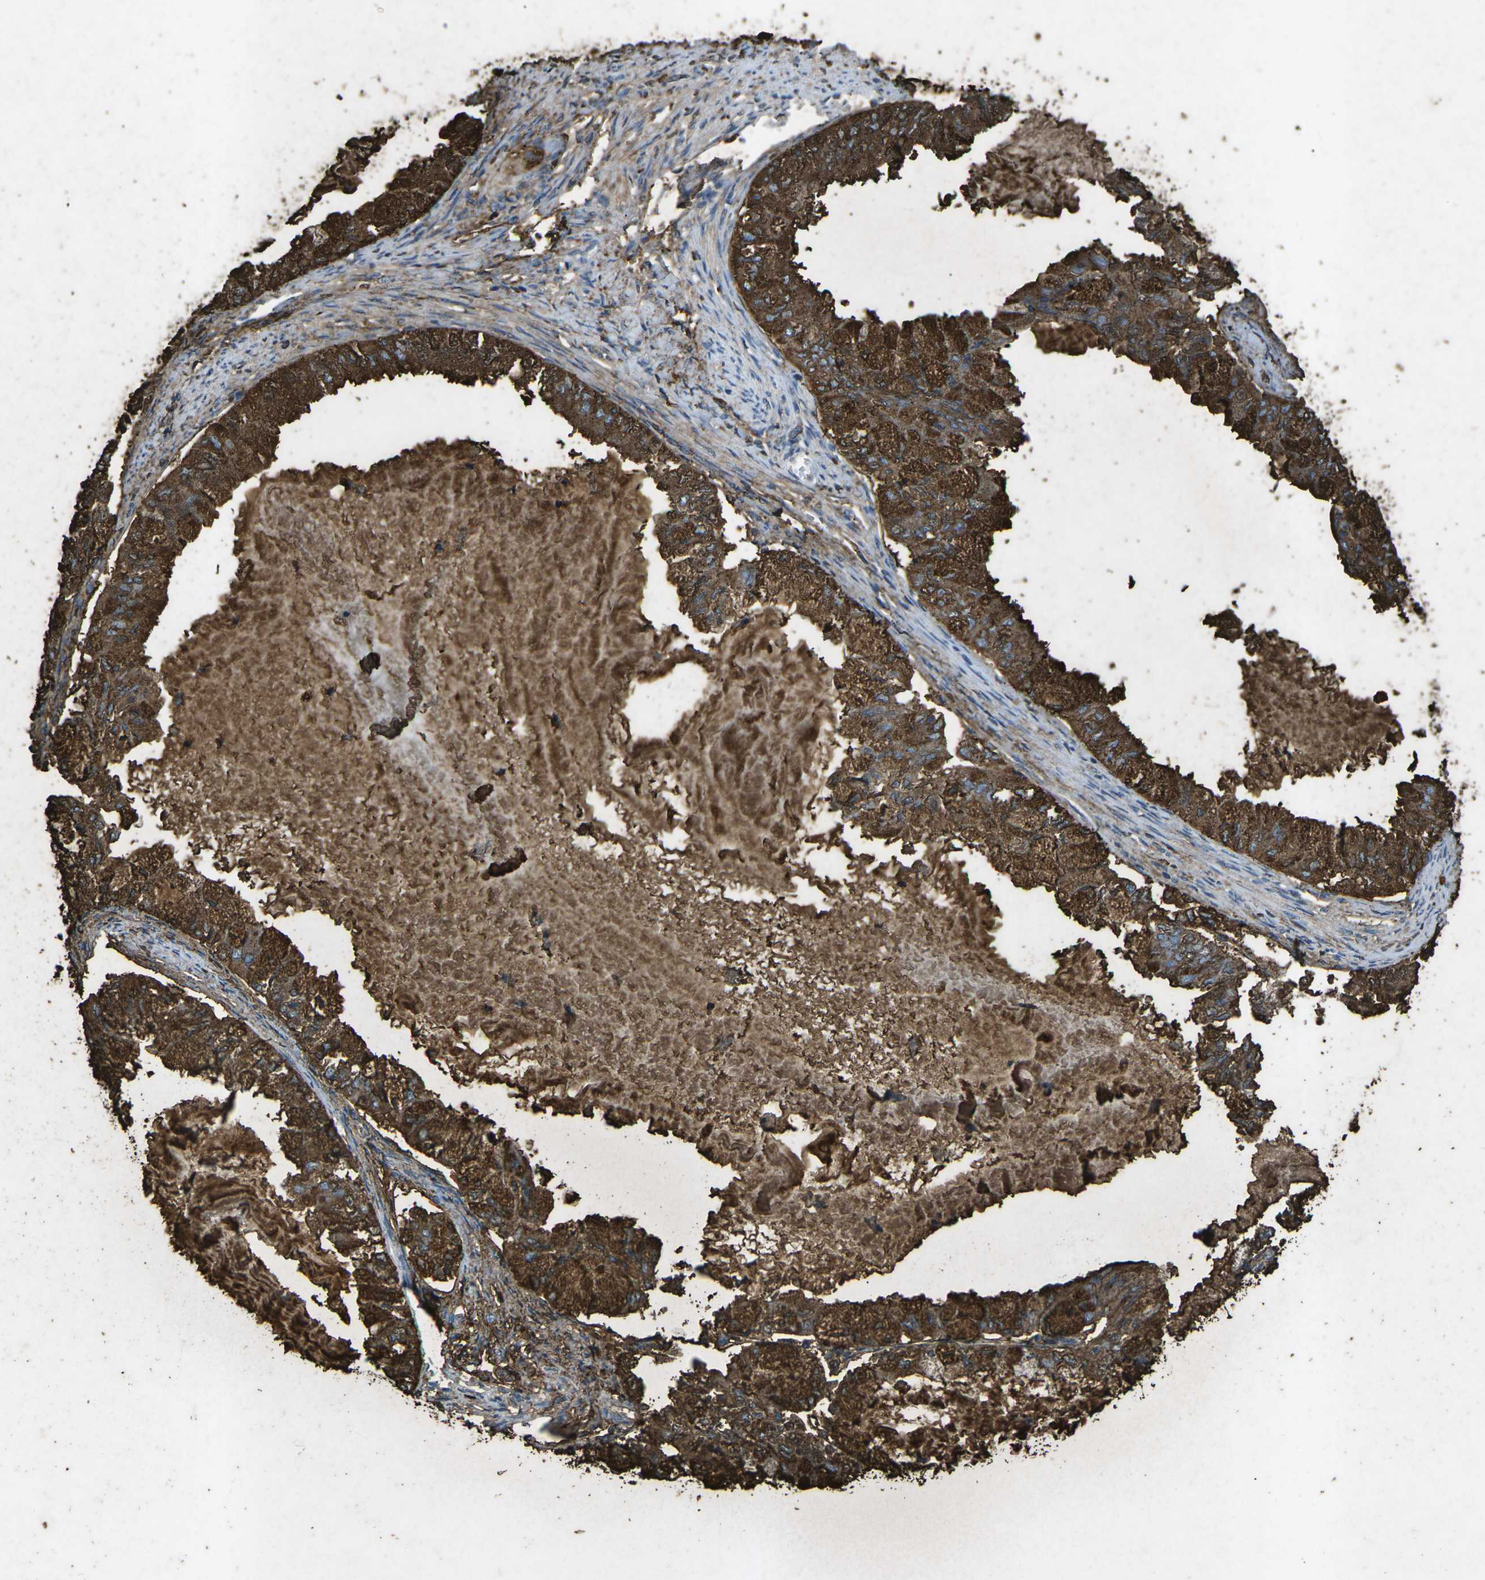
{"staining": {"intensity": "strong", "quantity": ">75%", "location": "cytoplasmic/membranous"}, "tissue": "endometrial cancer", "cell_type": "Tumor cells", "image_type": "cancer", "snomed": [{"axis": "morphology", "description": "Adenocarcinoma, NOS"}, {"axis": "topography", "description": "Endometrium"}], "caption": "Endometrial cancer stained with a brown dye displays strong cytoplasmic/membranous positive expression in approximately >75% of tumor cells.", "gene": "CTAGE1", "patient": {"sex": "female", "age": 86}}